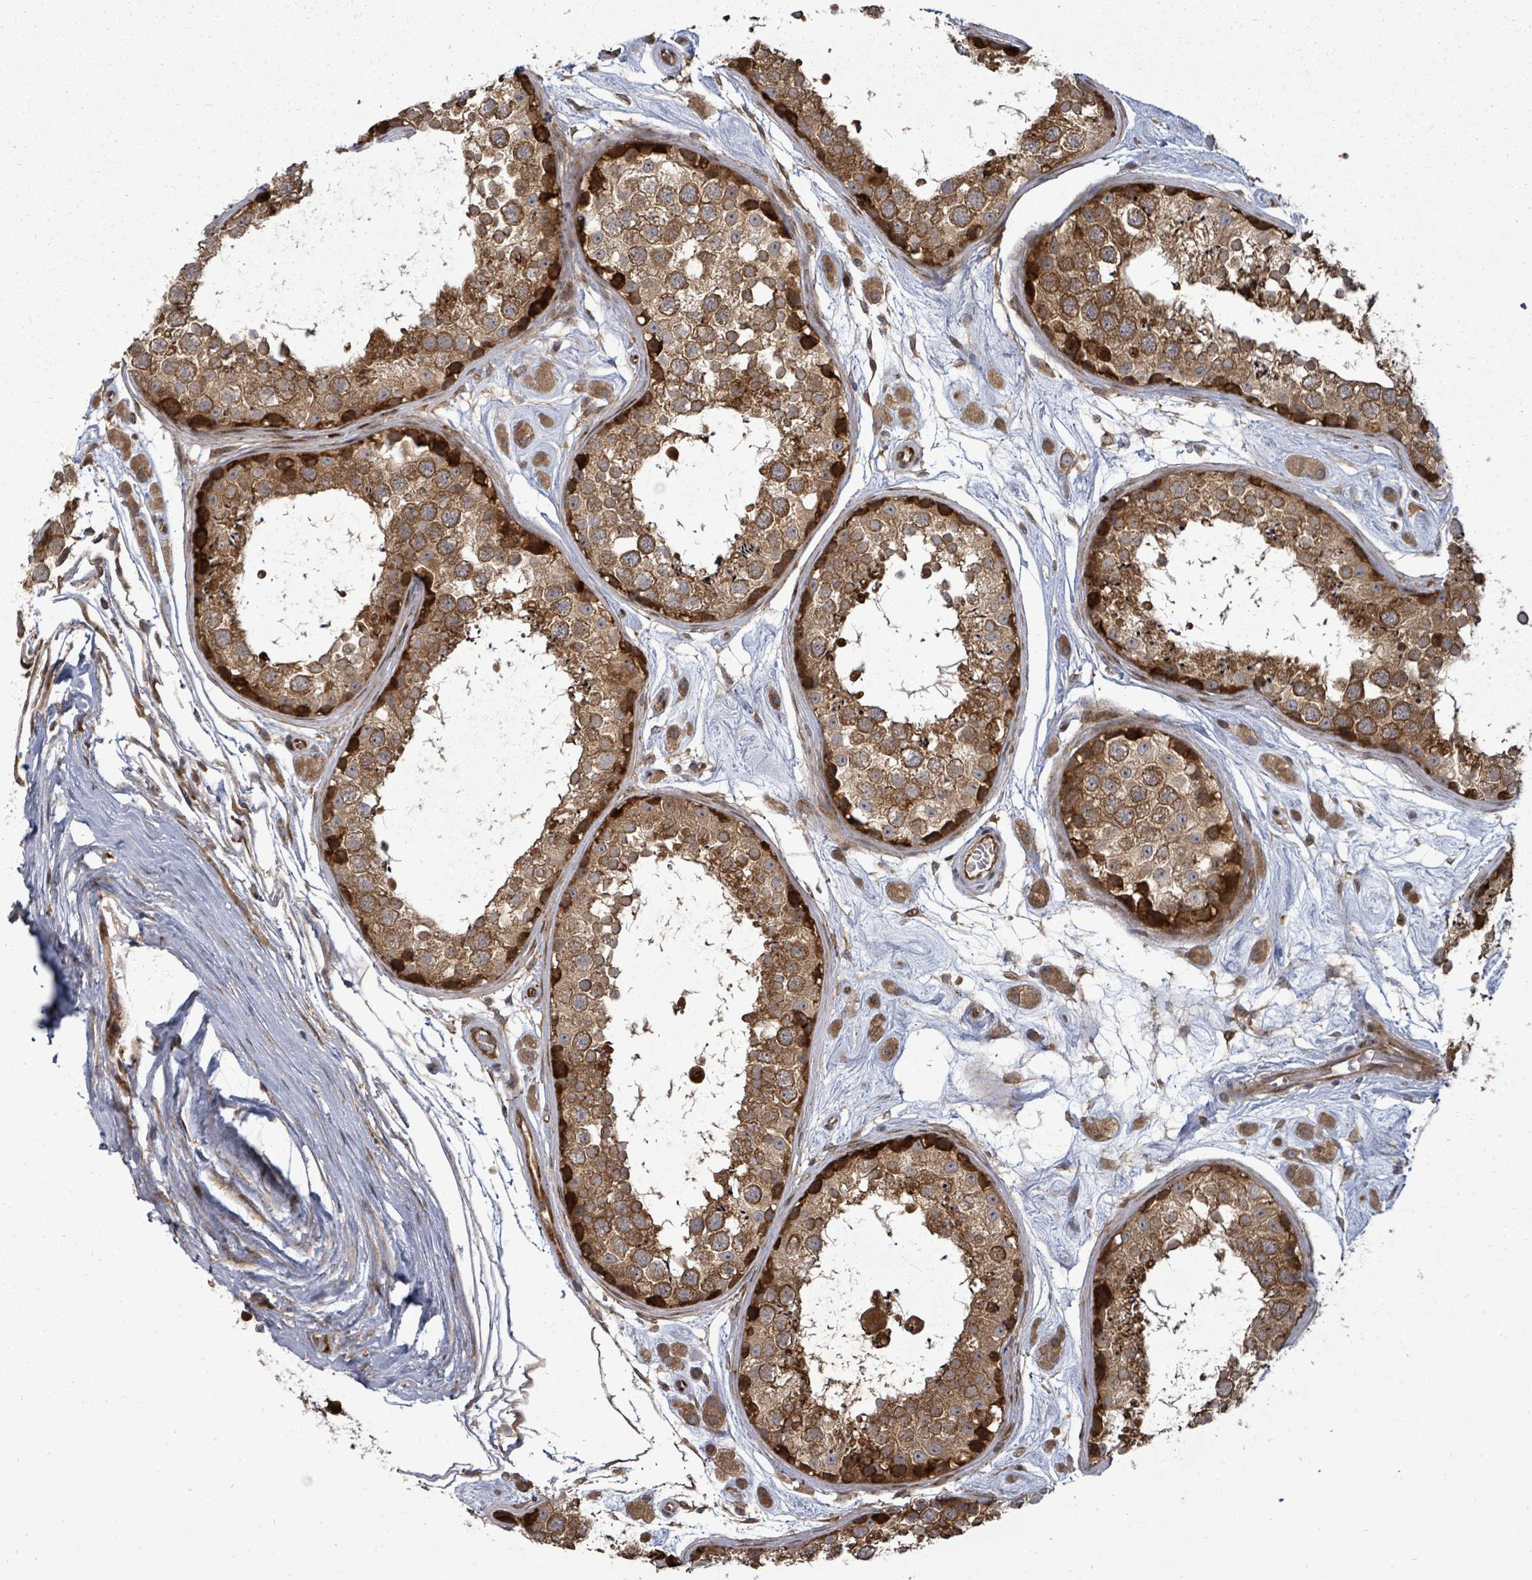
{"staining": {"intensity": "strong", "quantity": ">75%", "location": "cytoplasmic/membranous"}, "tissue": "testis", "cell_type": "Cells in seminiferous ducts", "image_type": "normal", "snomed": [{"axis": "morphology", "description": "Normal tissue, NOS"}, {"axis": "topography", "description": "Testis"}], "caption": "IHC (DAB) staining of normal human testis reveals strong cytoplasmic/membranous protein expression in approximately >75% of cells in seminiferous ducts.", "gene": "EIF3CL", "patient": {"sex": "male", "age": 25}}